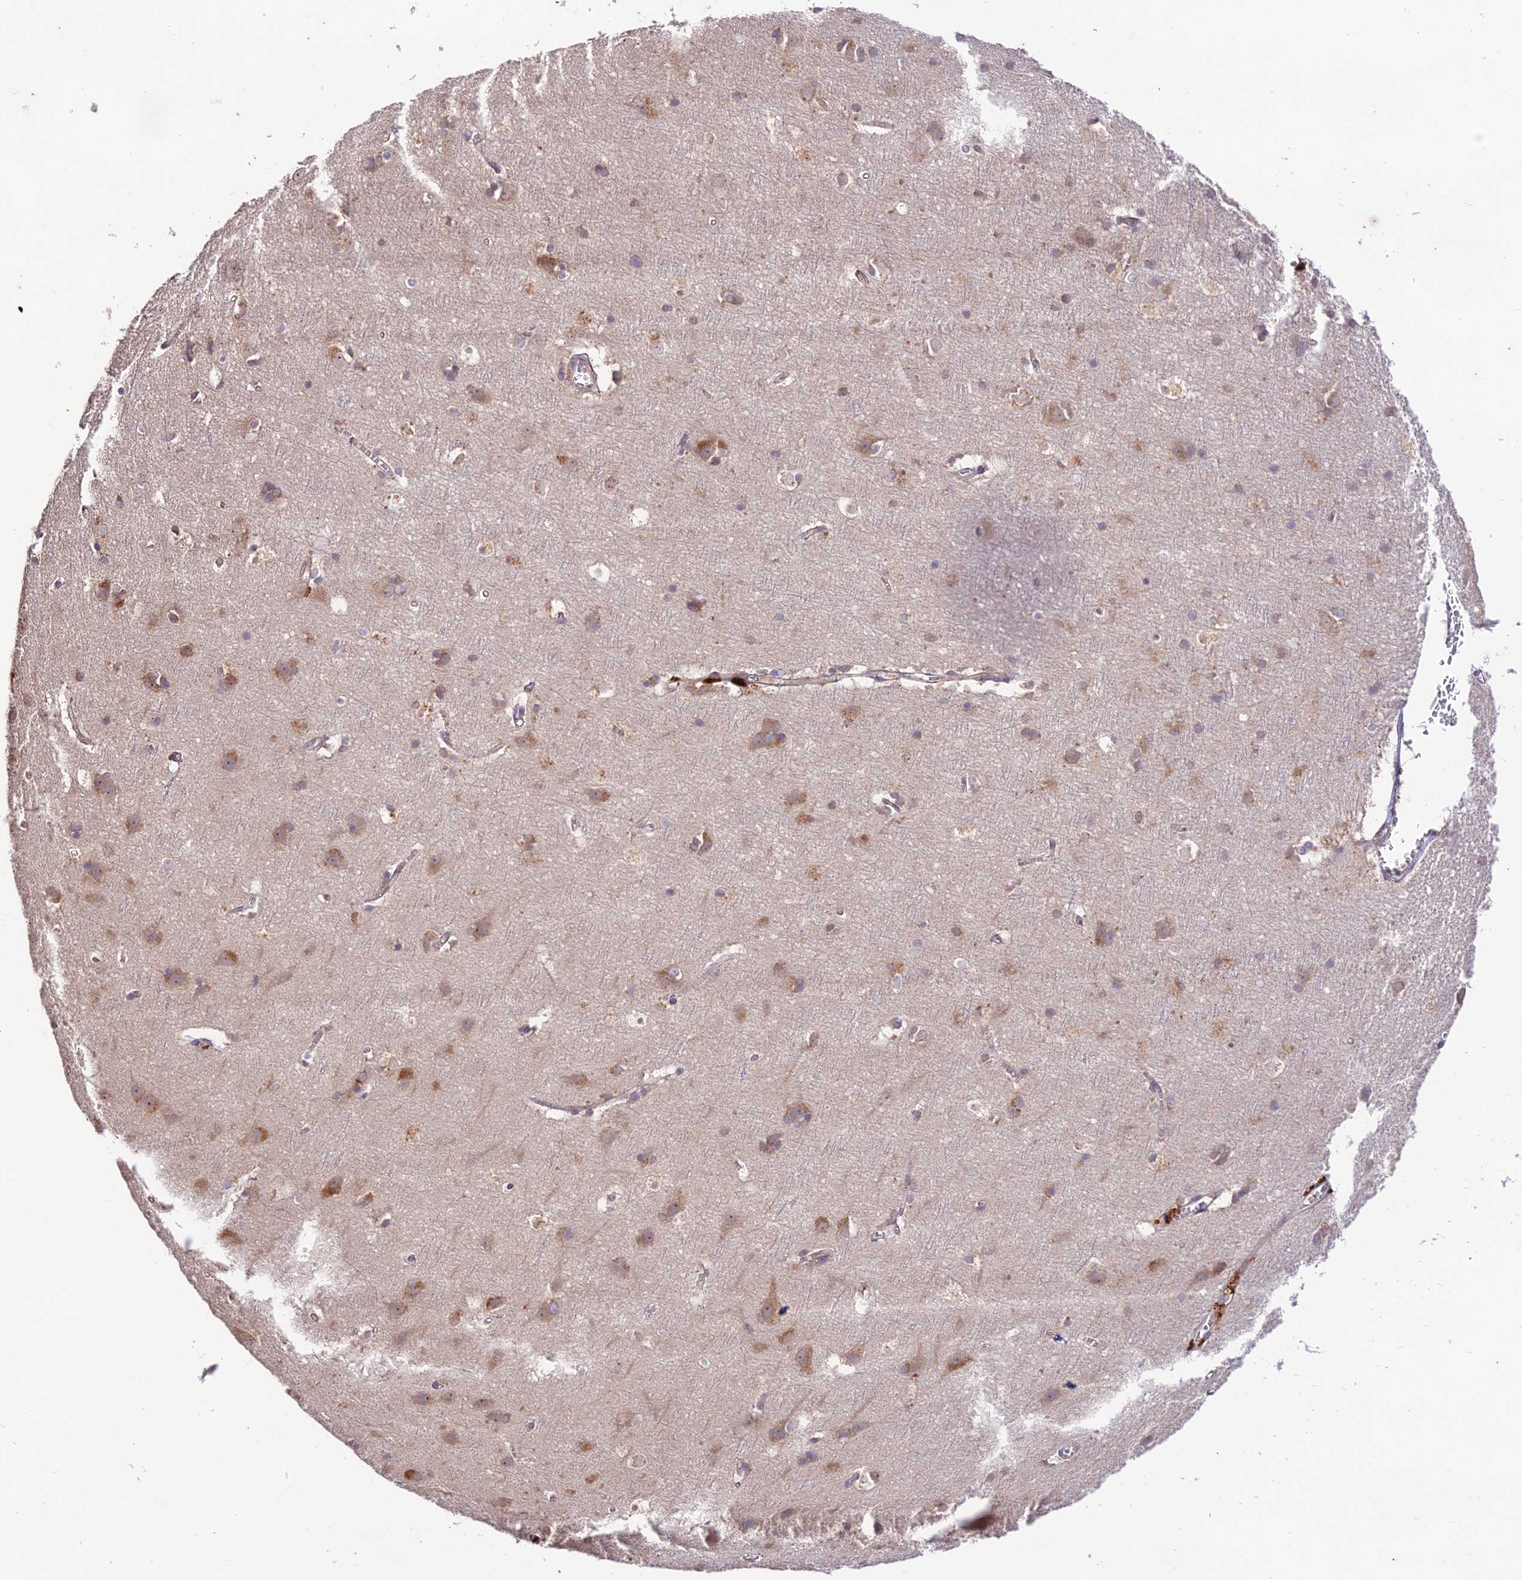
{"staining": {"intensity": "negative", "quantity": "none", "location": "none"}, "tissue": "cerebral cortex", "cell_type": "Endothelial cells", "image_type": "normal", "snomed": [{"axis": "morphology", "description": "Normal tissue, NOS"}, {"axis": "topography", "description": "Cerebral cortex"}], "caption": "Cerebral cortex was stained to show a protein in brown. There is no significant positivity in endothelial cells. (Immunohistochemistry, brightfield microscopy, high magnification).", "gene": "TMEM259", "patient": {"sex": "male", "age": 54}}